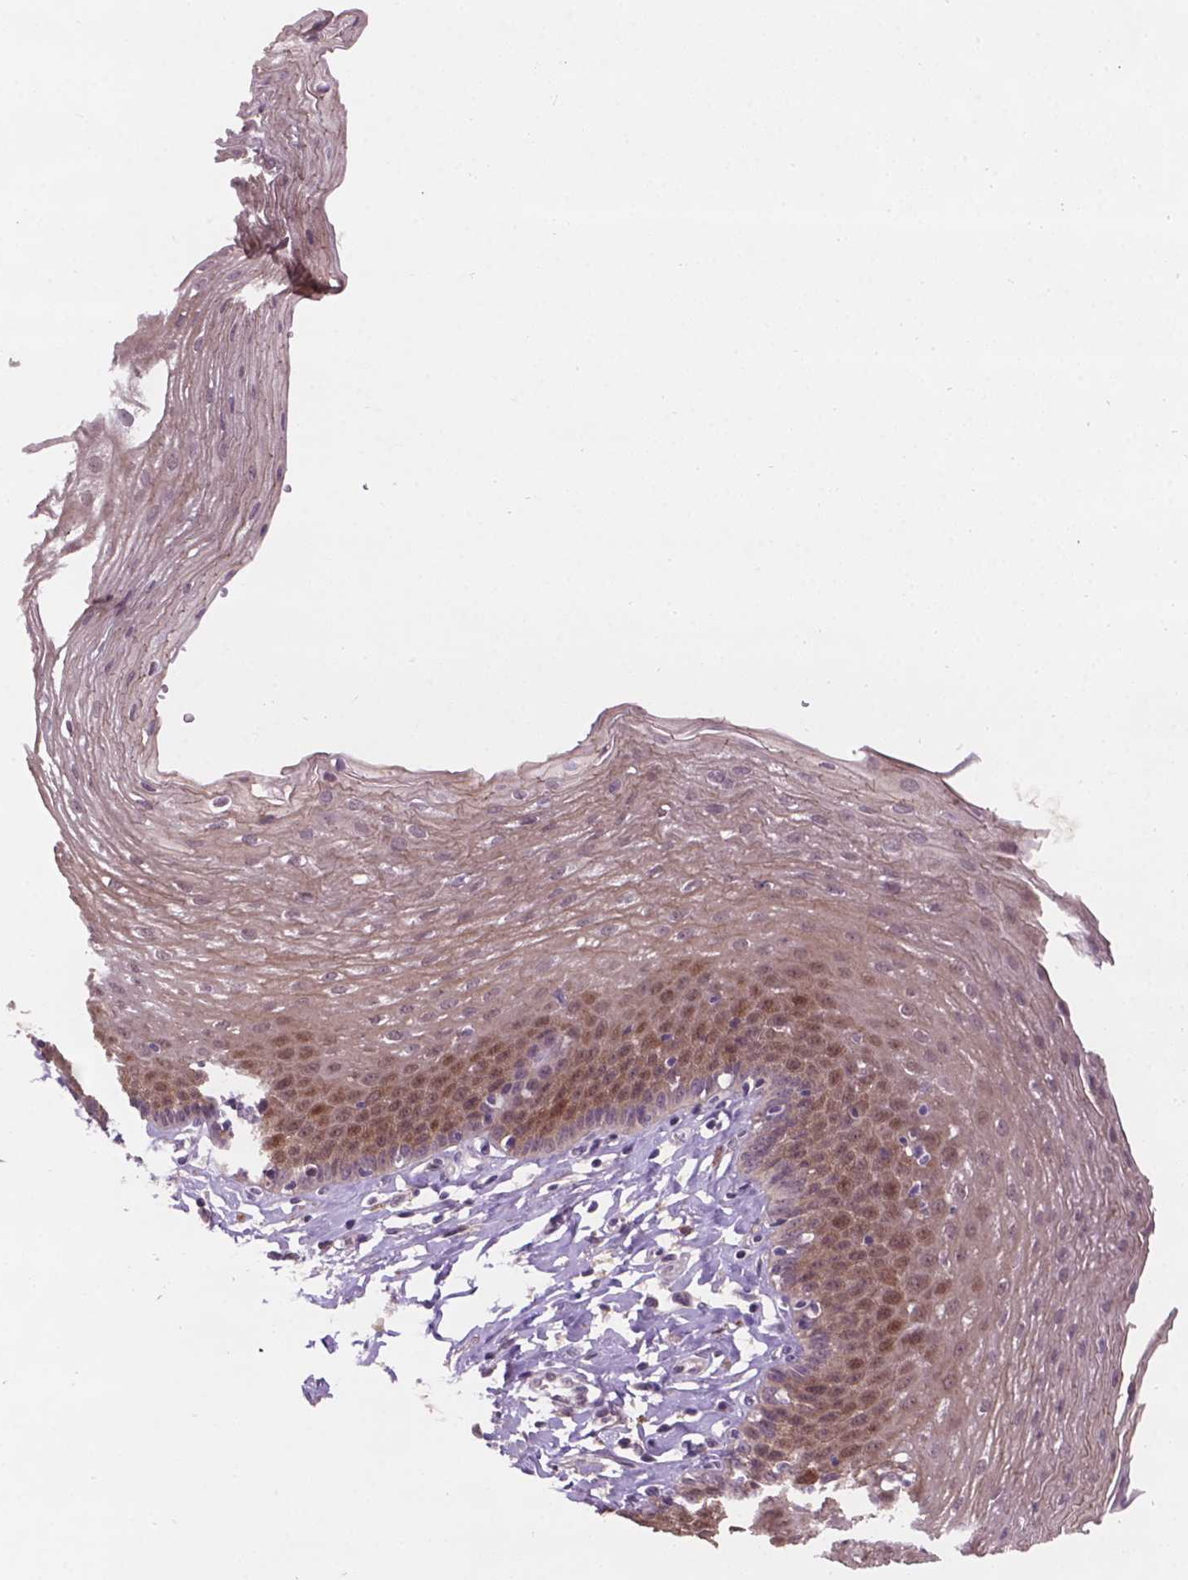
{"staining": {"intensity": "moderate", "quantity": "<25%", "location": "nuclear"}, "tissue": "esophagus", "cell_type": "Squamous epithelial cells", "image_type": "normal", "snomed": [{"axis": "morphology", "description": "Normal tissue, NOS"}, {"axis": "topography", "description": "Esophagus"}], "caption": "Moderate nuclear staining for a protein is seen in about <25% of squamous epithelial cells of normal esophagus using immunohistochemistry.", "gene": "GXYLT2", "patient": {"sex": "female", "age": 81}}